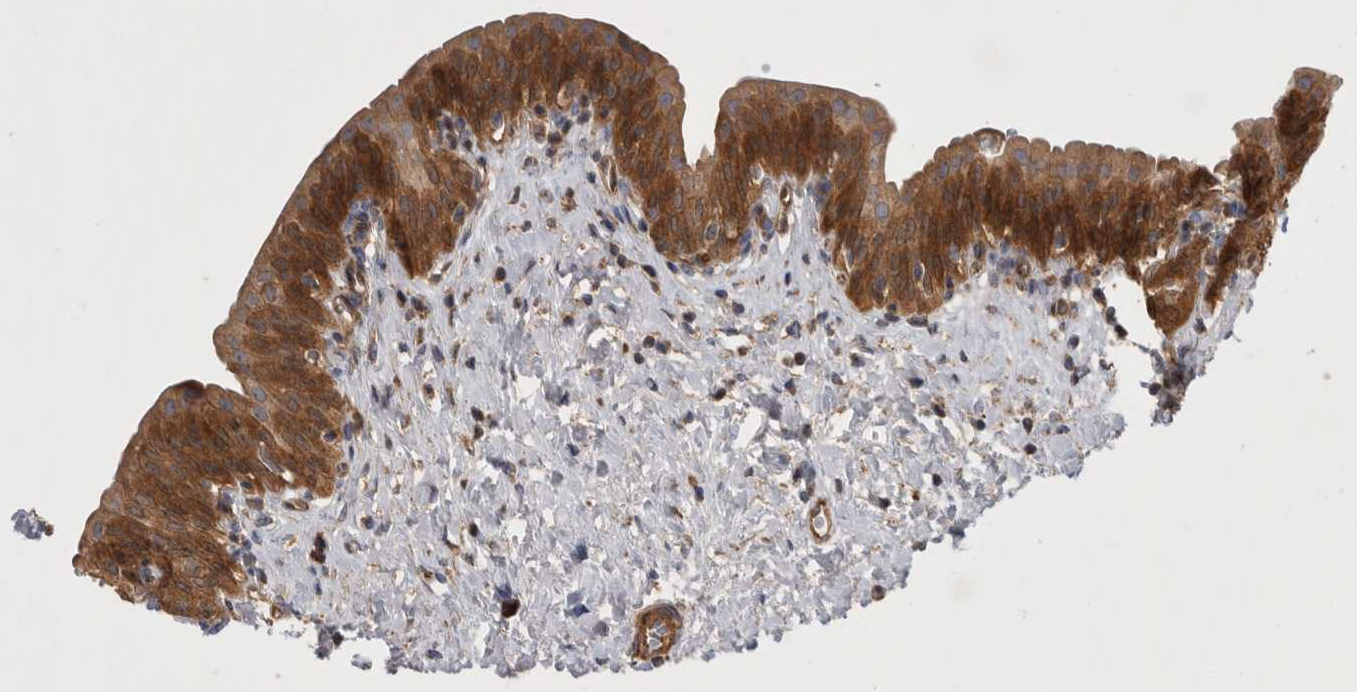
{"staining": {"intensity": "strong", "quantity": ">75%", "location": "cytoplasmic/membranous"}, "tissue": "urinary bladder", "cell_type": "Urothelial cells", "image_type": "normal", "snomed": [{"axis": "morphology", "description": "Normal tissue, NOS"}, {"axis": "topography", "description": "Urinary bladder"}], "caption": "High-magnification brightfield microscopy of unremarkable urinary bladder stained with DAB (brown) and counterstained with hematoxylin (blue). urothelial cells exhibit strong cytoplasmic/membranous positivity is seen in about>75% of cells. (brown staining indicates protein expression, while blue staining denotes nuclei).", "gene": "SFXN2", "patient": {"sex": "male", "age": 83}}